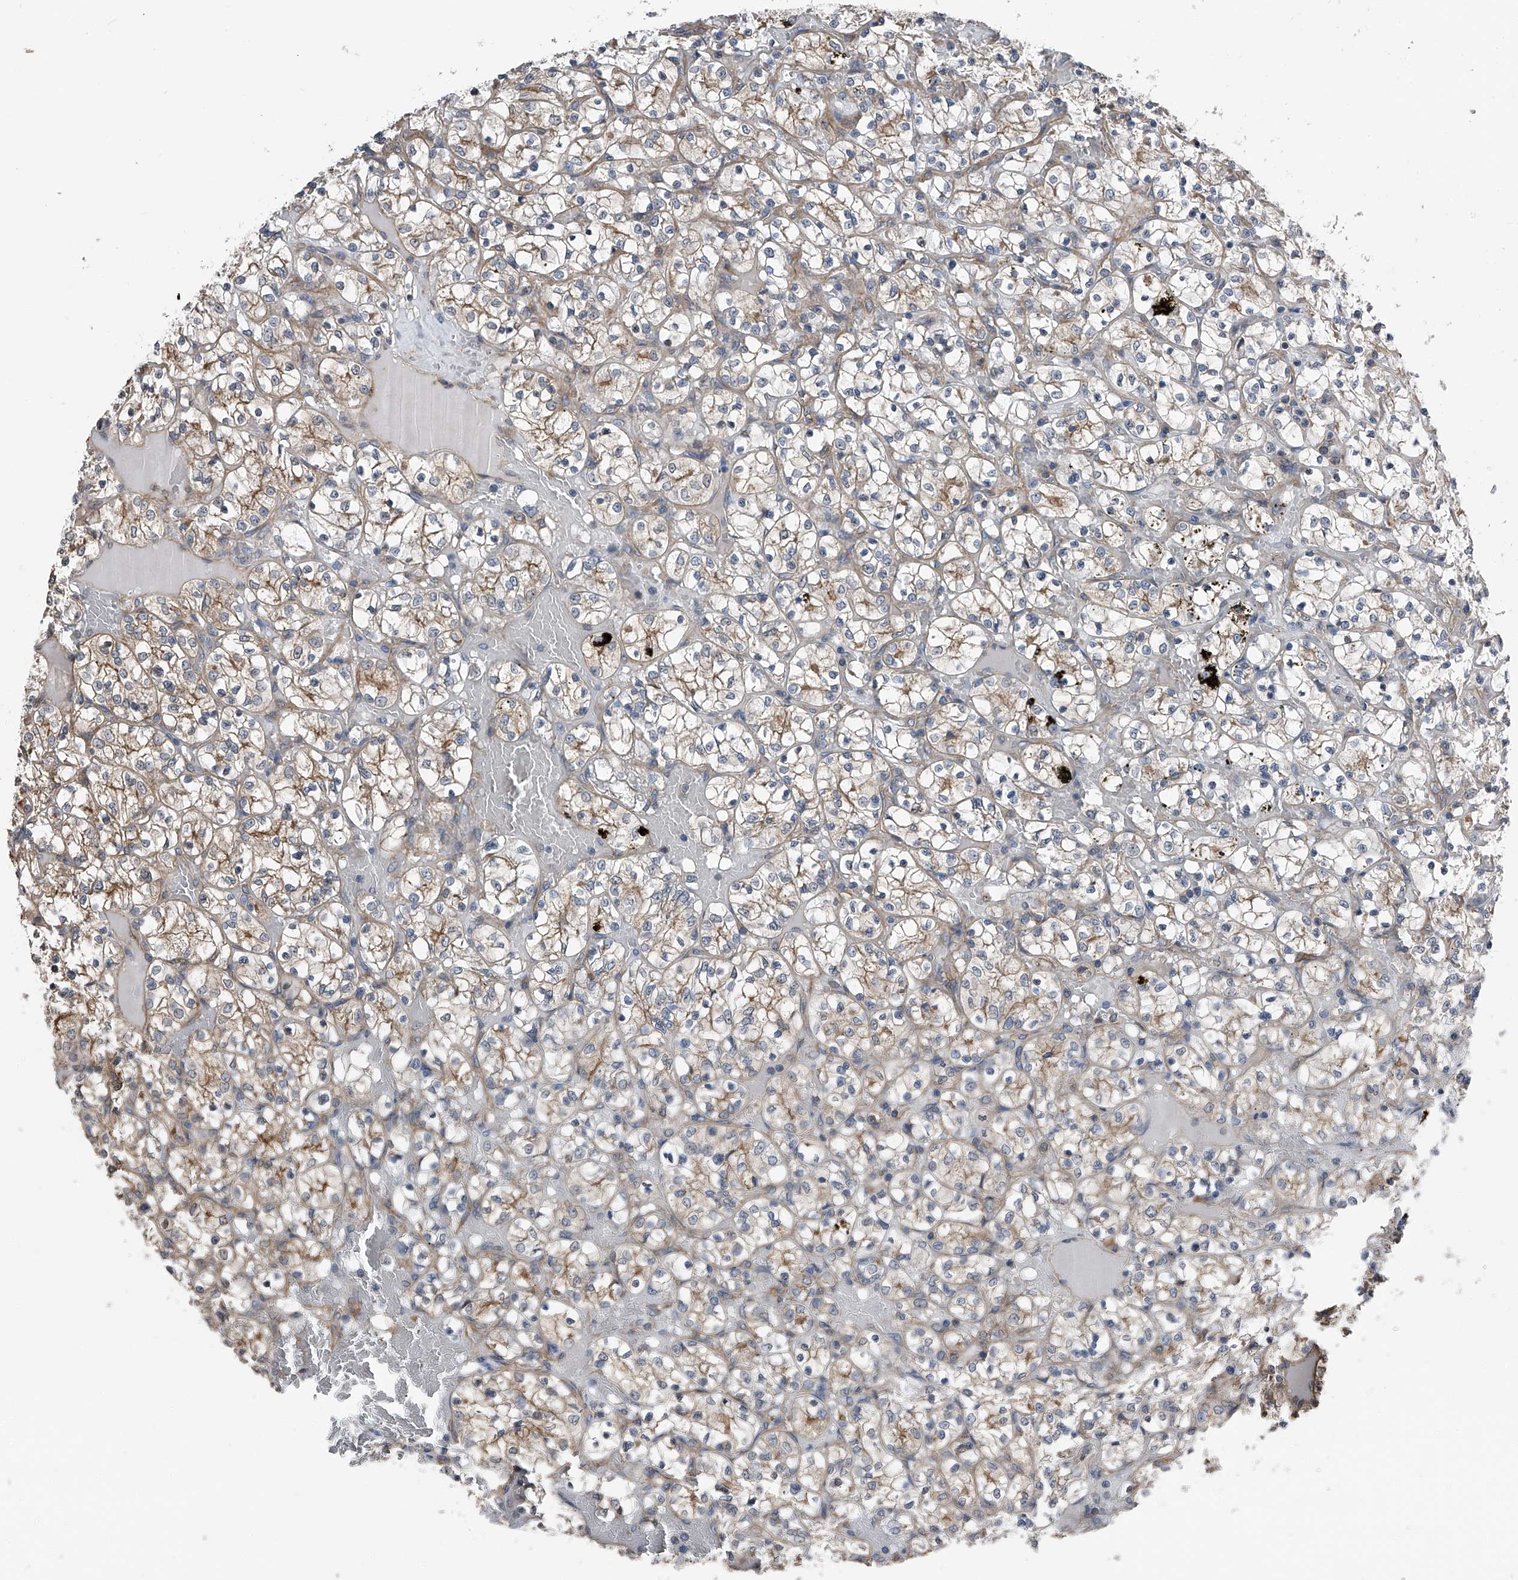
{"staining": {"intensity": "weak", "quantity": "<25%", "location": "cytoplasmic/membranous"}, "tissue": "renal cancer", "cell_type": "Tumor cells", "image_type": "cancer", "snomed": [{"axis": "morphology", "description": "Adenocarcinoma, NOS"}, {"axis": "topography", "description": "Kidney"}], "caption": "Tumor cells are negative for protein expression in human adenocarcinoma (renal).", "gene": "KCNJ2", "patient": {"sex": "female", "age": 69}}